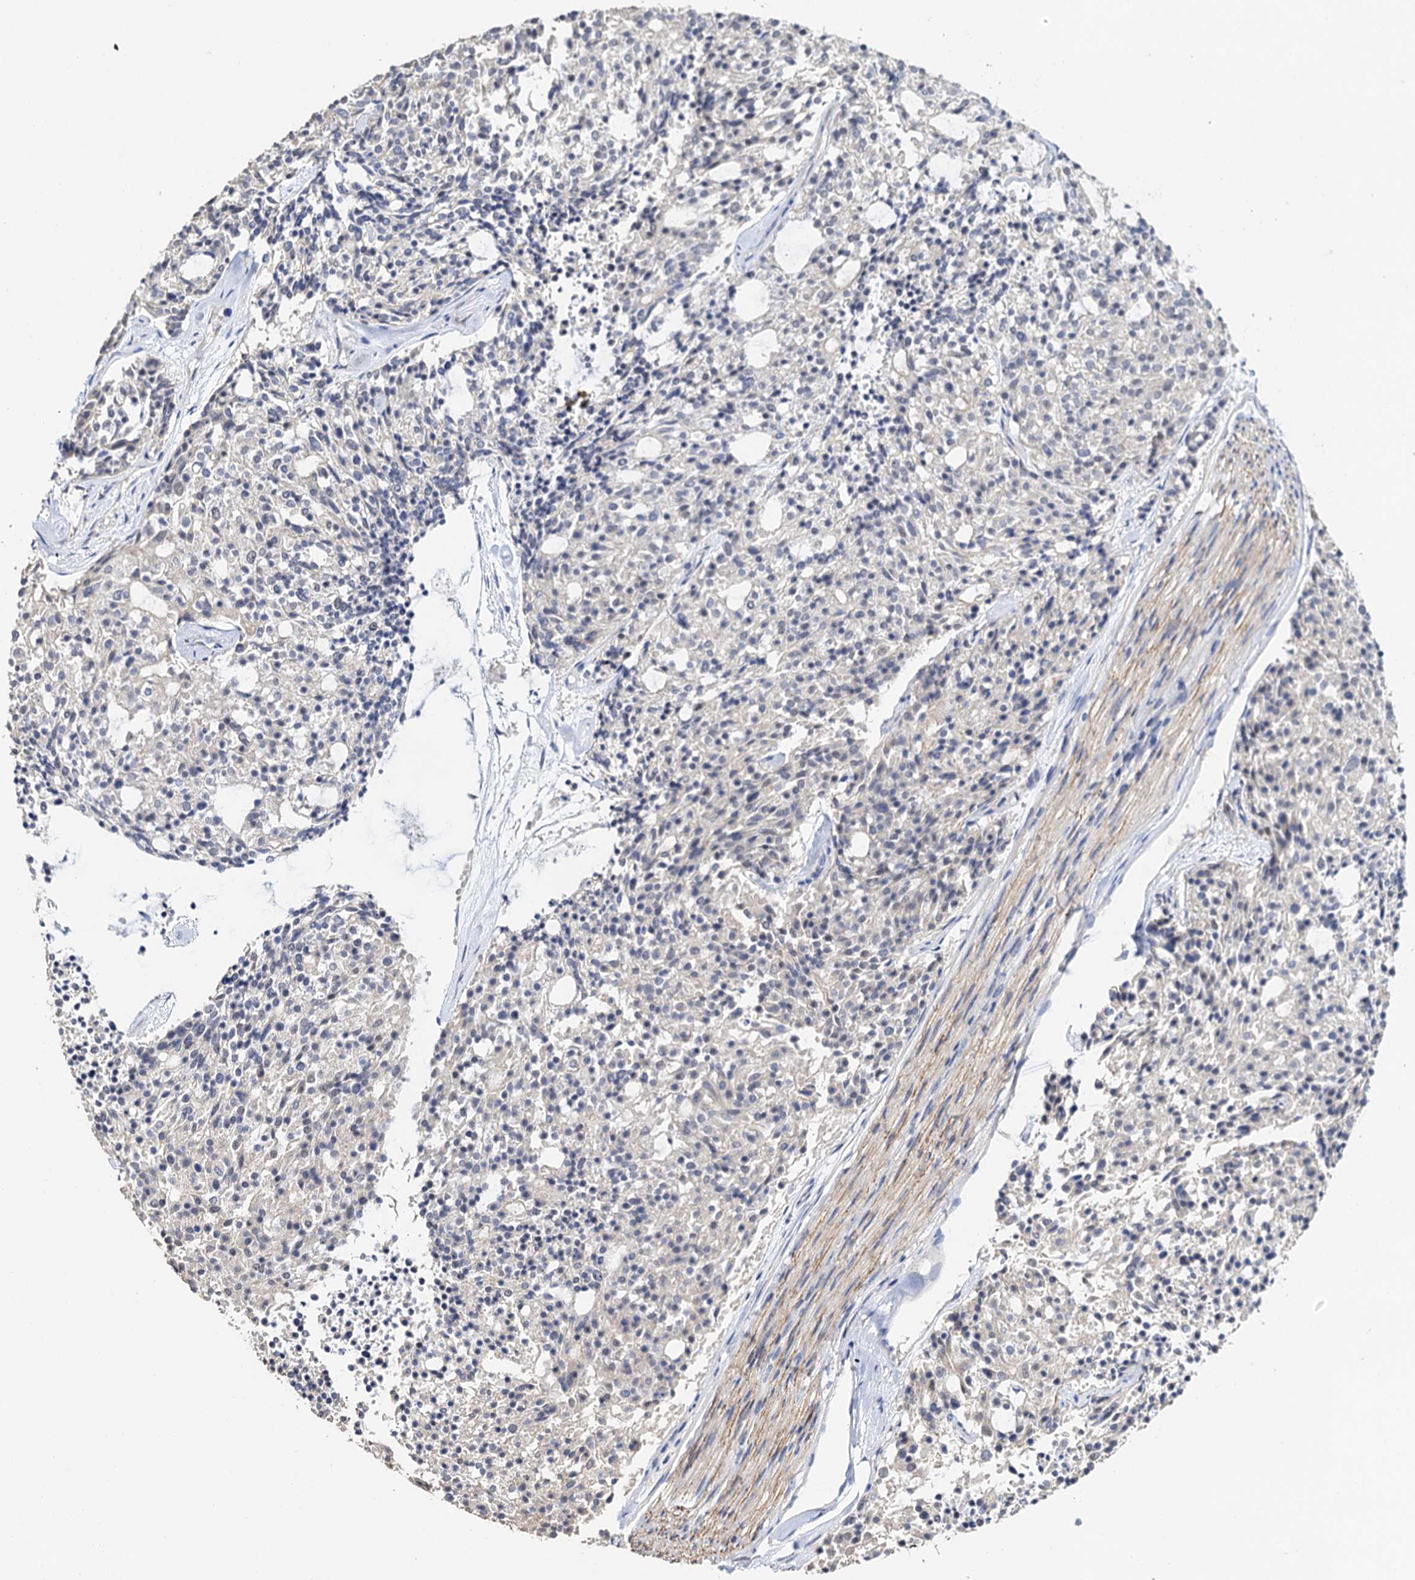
{"staining": {"intensity": "negative", "quantity": "none", "location": "none"}, "tissue": "carcinoid", "cell_type": "Tumor cells", "image_type": "cancer", "snomed": [{"axis": "morphology", "description": "Carcinoid, malignant, NOS"}, {"axis": "topography", "description": "Pancreas"}], "caption": "Tumor cells show no significant protein expression in malignant carcinoid.", "gene": "C2CD3", "patient": {"sex": "female", "age": 54}}